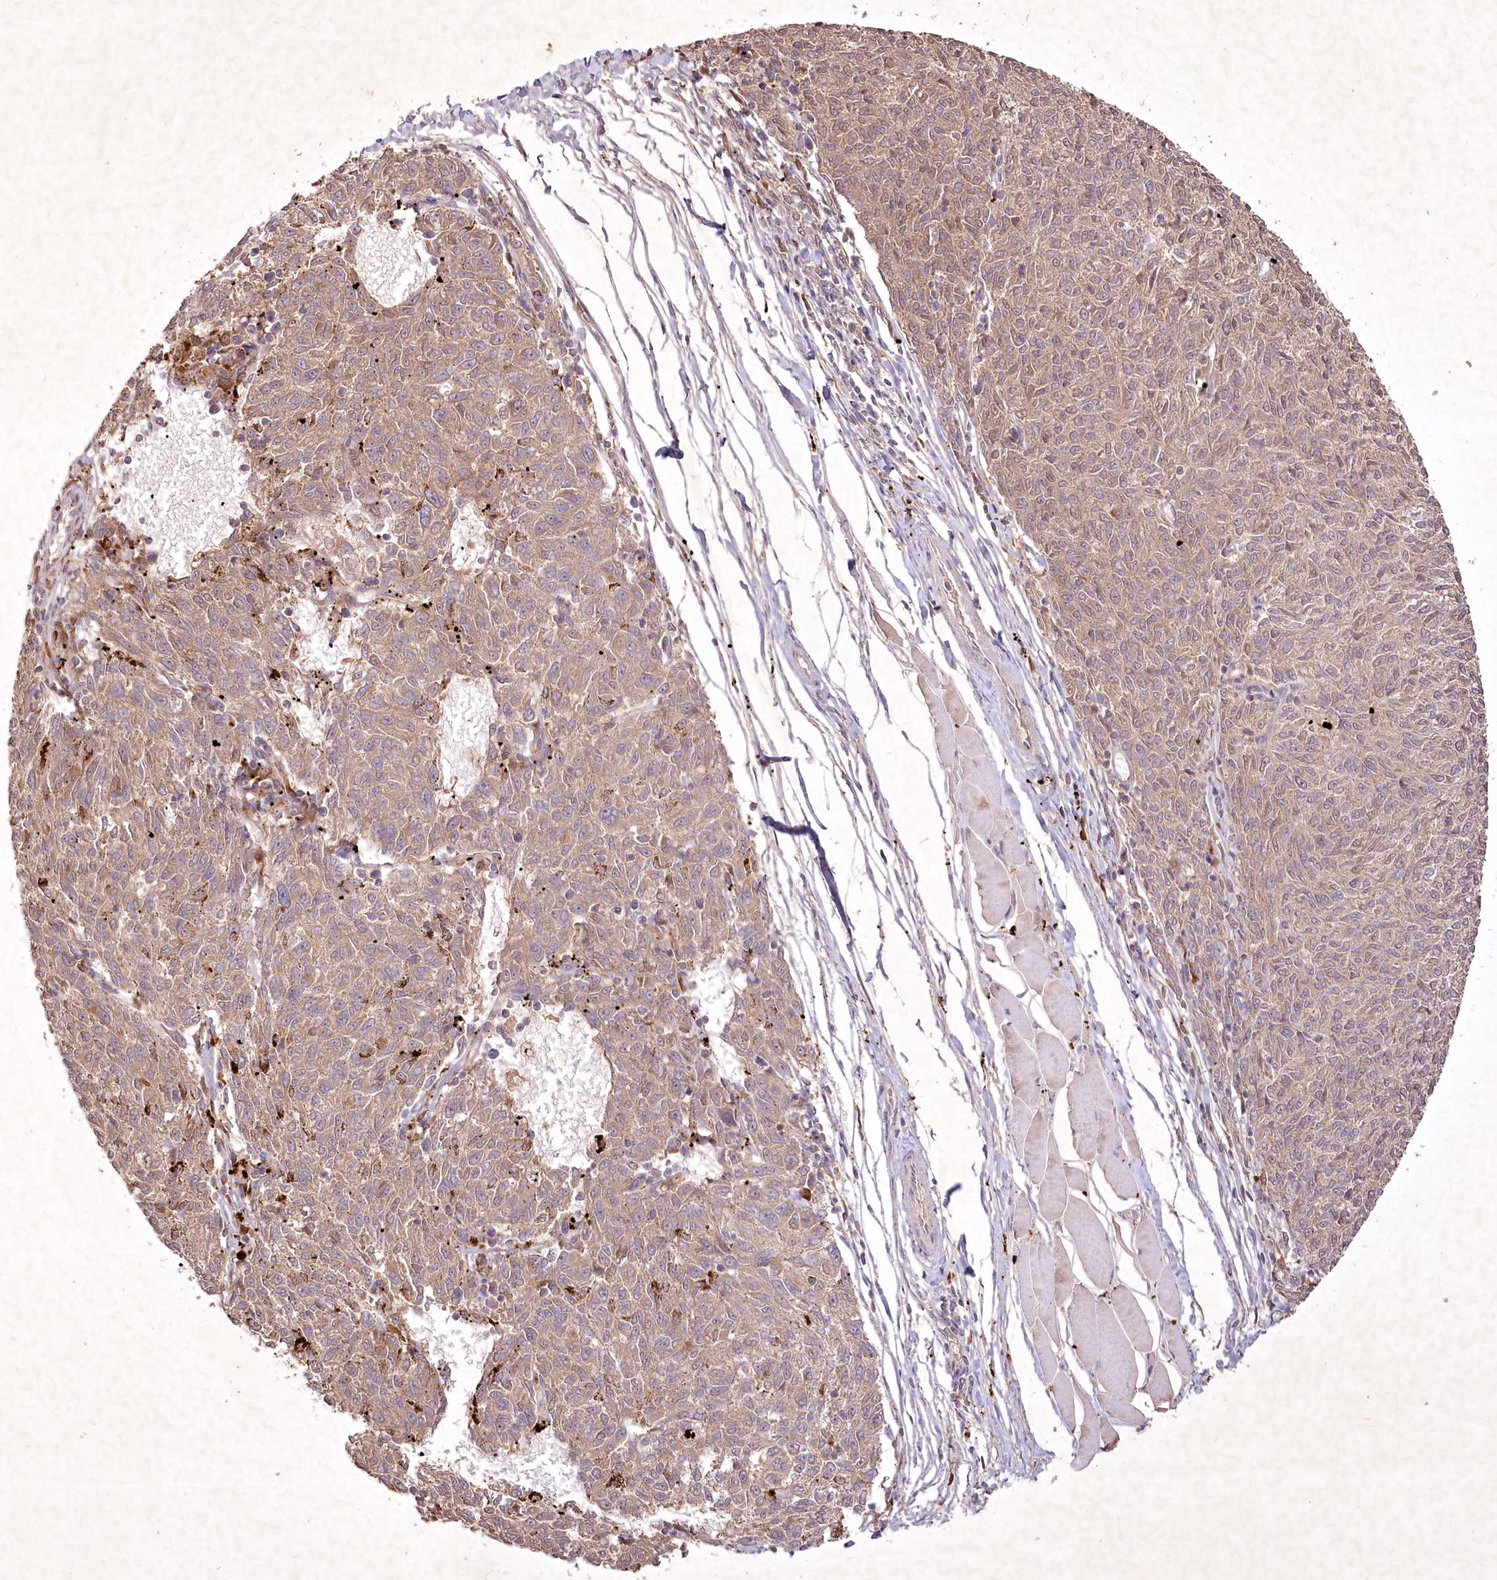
{"staining": {"intensity": "weak", "quantity": "25%-75%", "location": "cytoplasmic/membranous"}, "tissue": "melanoma", "cell_type": "Tumor cells", "image_type": "cancer", "snomed": [{"axis": "morphology", "description": "Malignant melanoma, NOS"}, {"axis": "topography", "description": "Skin"}], "caption": "Protein expression analysis of human malignant melanoma reveals weak cytoplasmic/membranous staining in approximately 25%-75% of tumor cells.", "gene": "IRAK1BP1", "patient": {"sex": "female", "age": 72}}